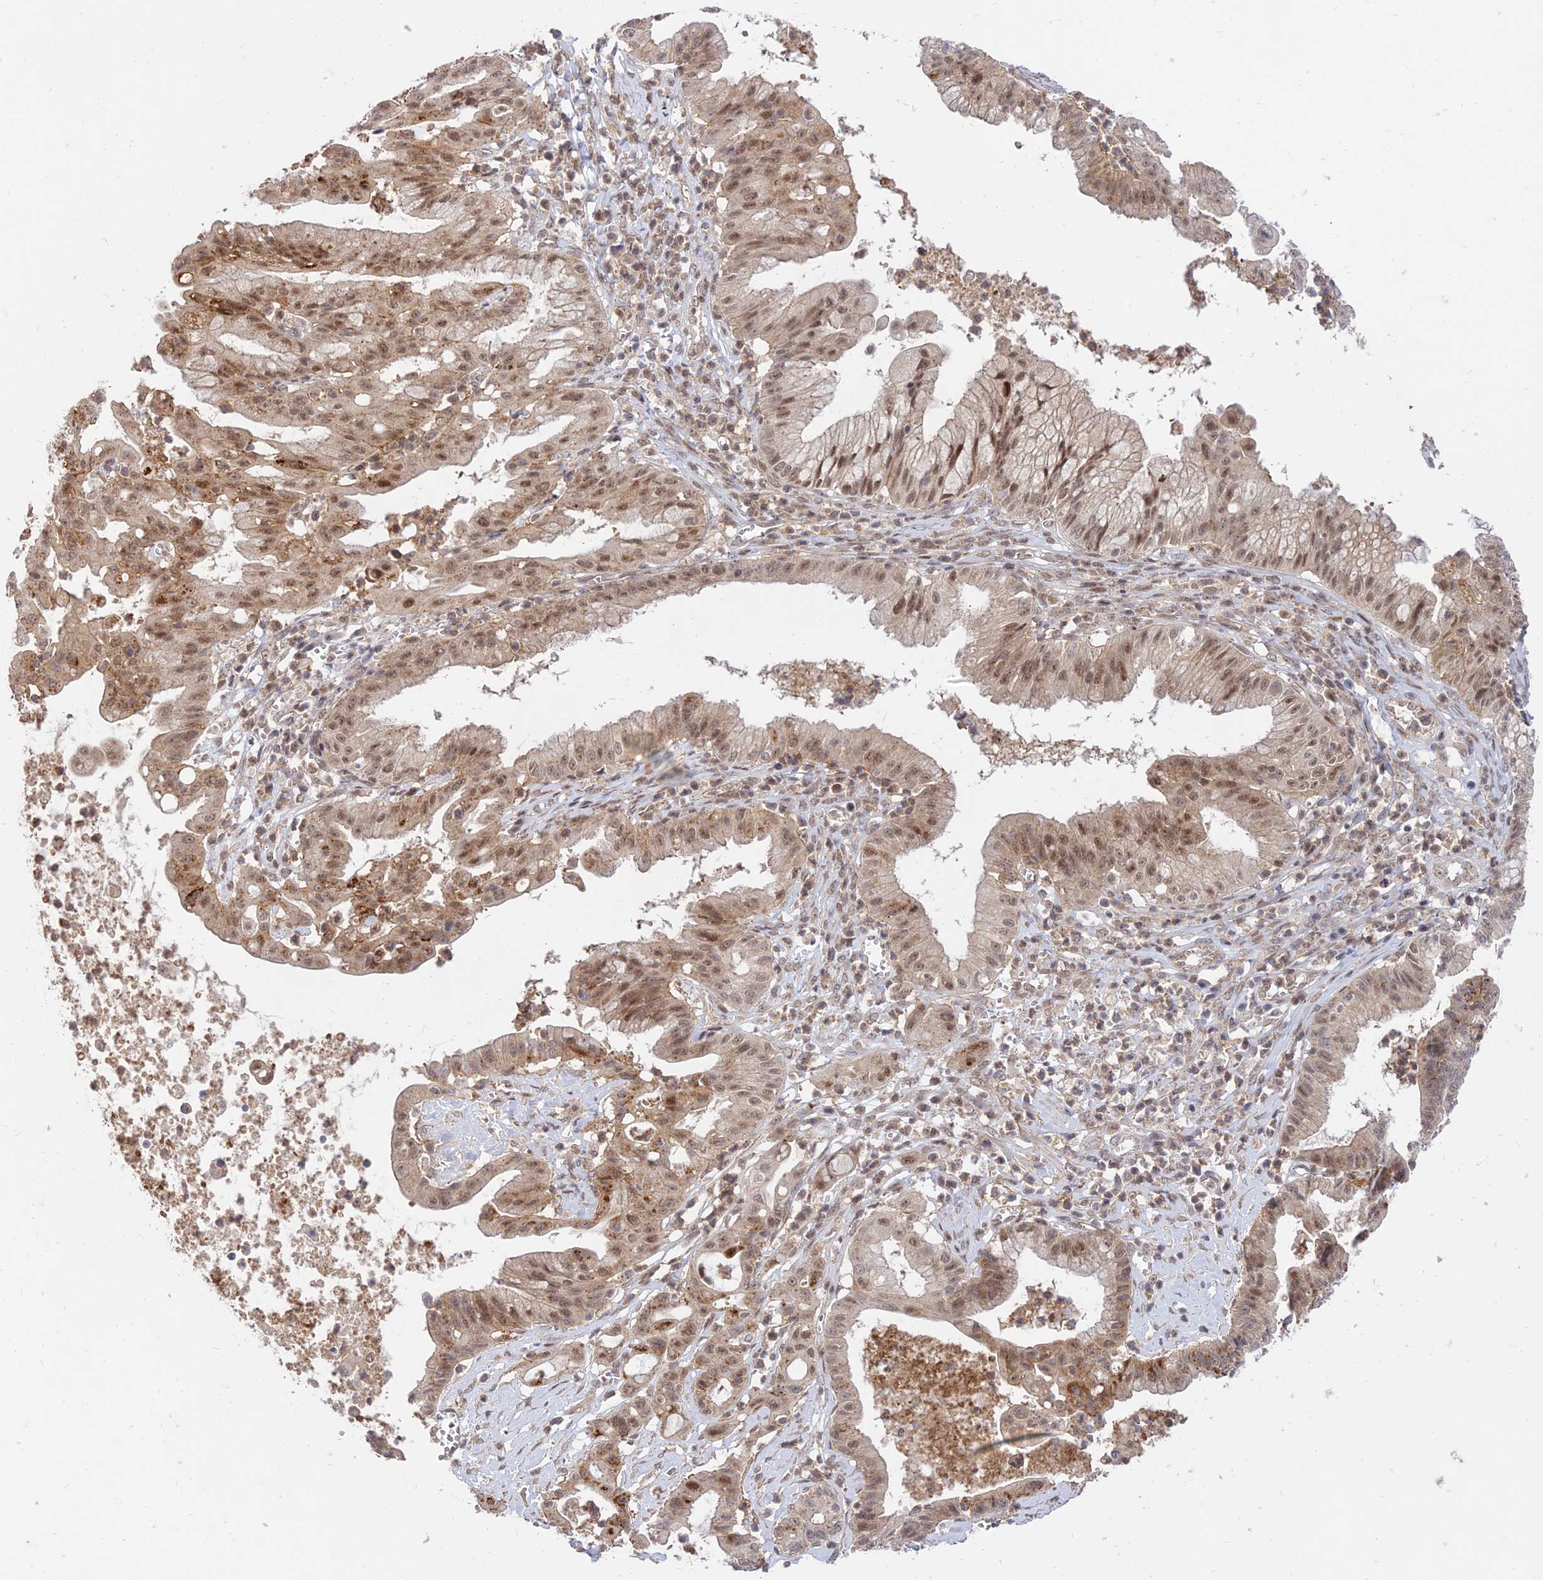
{"staining": {"intensity": "moderate", "quantity": ">75%", "location": "nuclear"}, "tissue": "ovarian cancer", "cell_type": "Tumor cells", "image_type": "cancer", "snomed": [{"axis": "morphology", "description": "Cystadenocarcinoma, mucinous, NOS"}, {"axis": "topography", "description": "Ovary"}], "caption": "IHC of human ovarian cancer (mucinous cystadenocarcinoma) exhibits medium levels of moderate nuclear positivity in approximately >75% of tumor cells.", "gene": "ZNF85", "patient": {"sex": "female", "age": 70}}